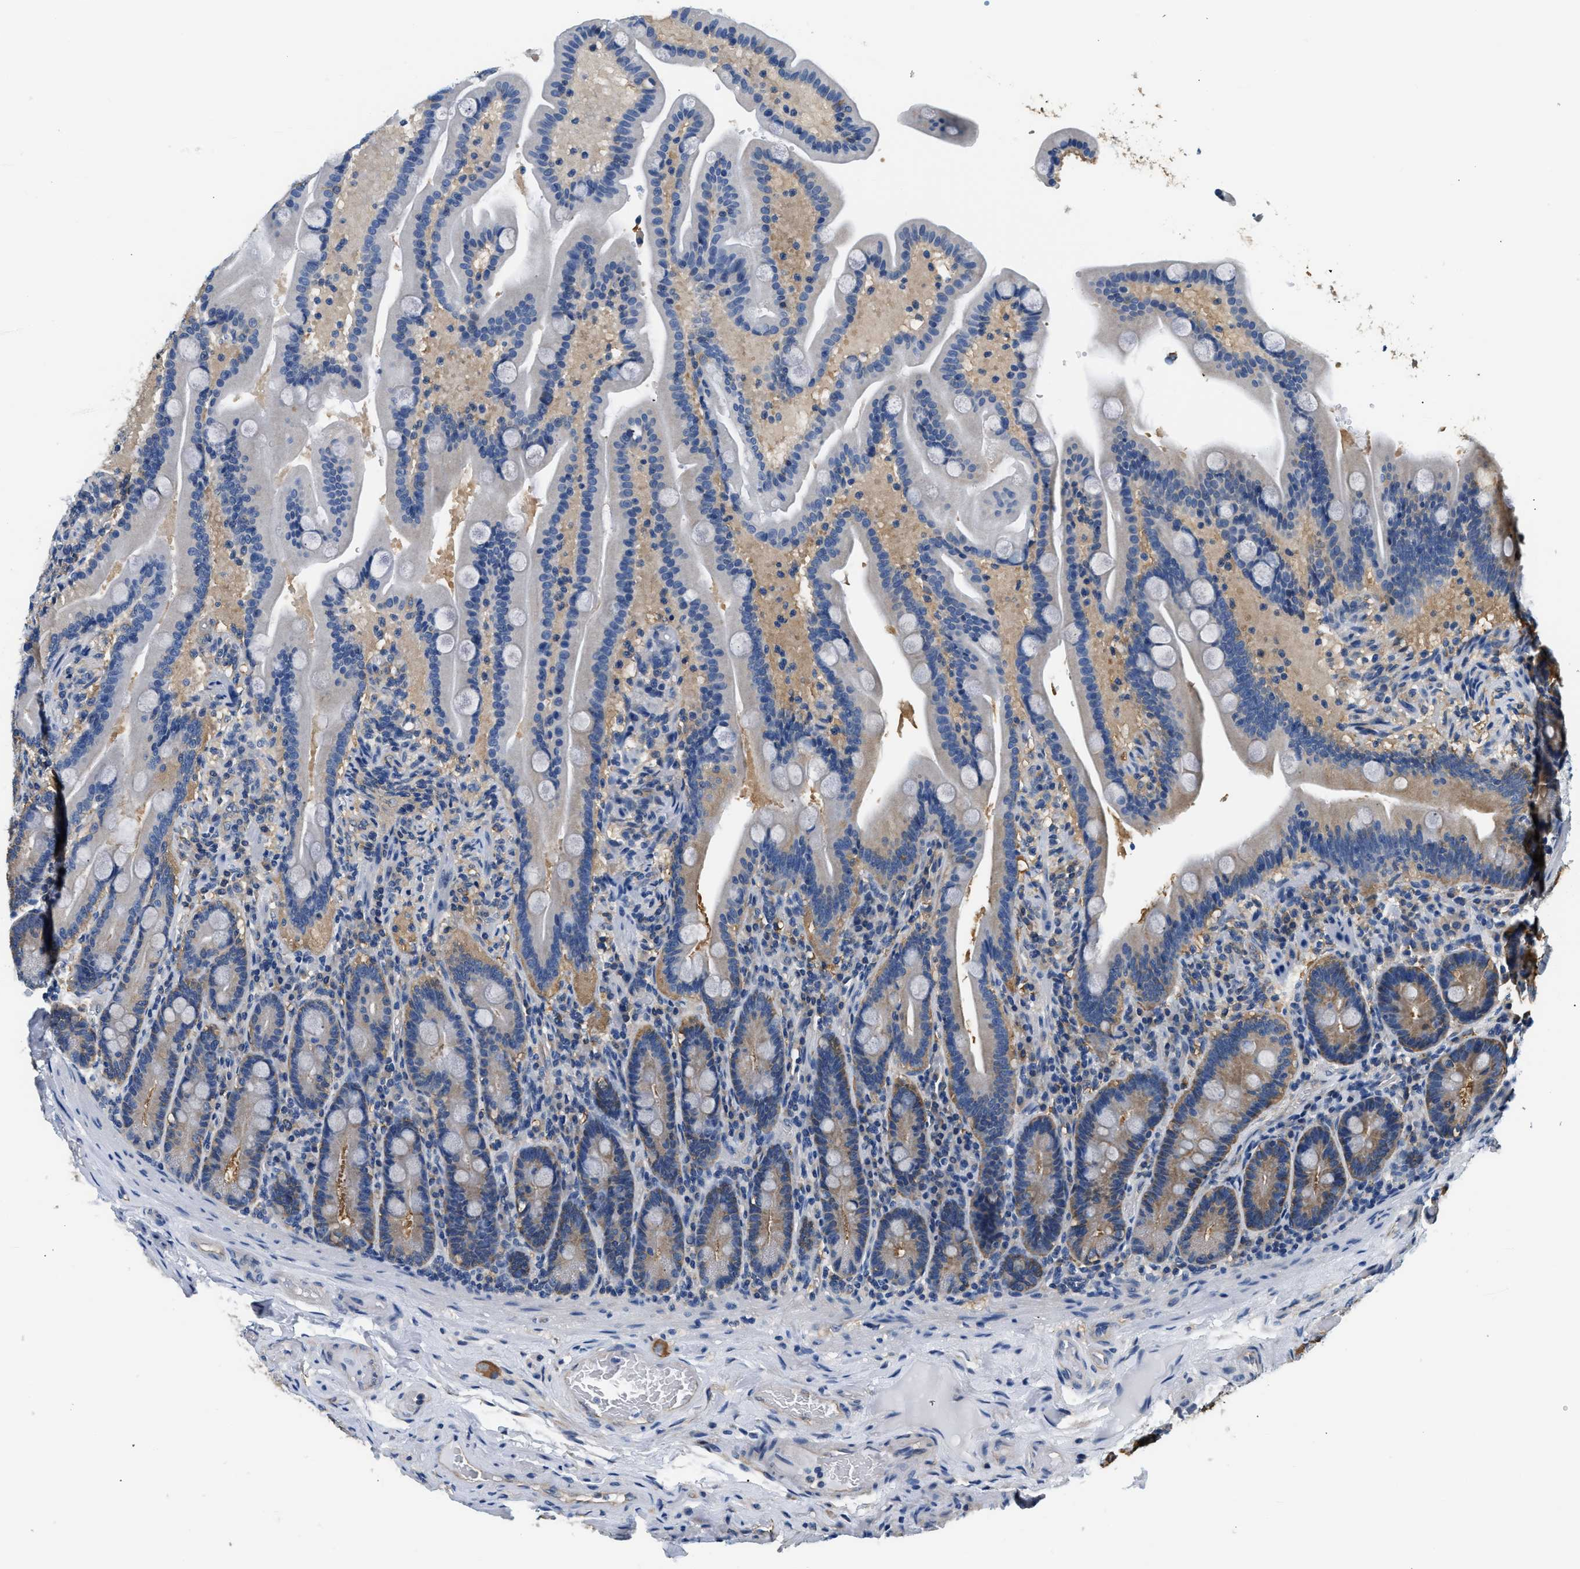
{"staining": {"intensity": "moderate", "quantity": "<25%", "location": "cytoplasmic/membranous"}, "tissue": "duodenum", "cell_type": "Glandular cells", "image_type": "normal", "snomed": [{"axis": "morphology", "description": "Normal tissue, NOS"}, {"axis": "topography", "description": "Duodenum"}], "caption": "A photomicrograph of human duodenum stained for a protein displays moderate cytoplasmic/membranous brown staining in glandular cells. (DAB = brown stain, brightfield microscopy at high magnification).", "gene": "PPP2R1B", "patient": {"sex": "male", "age": 54}}